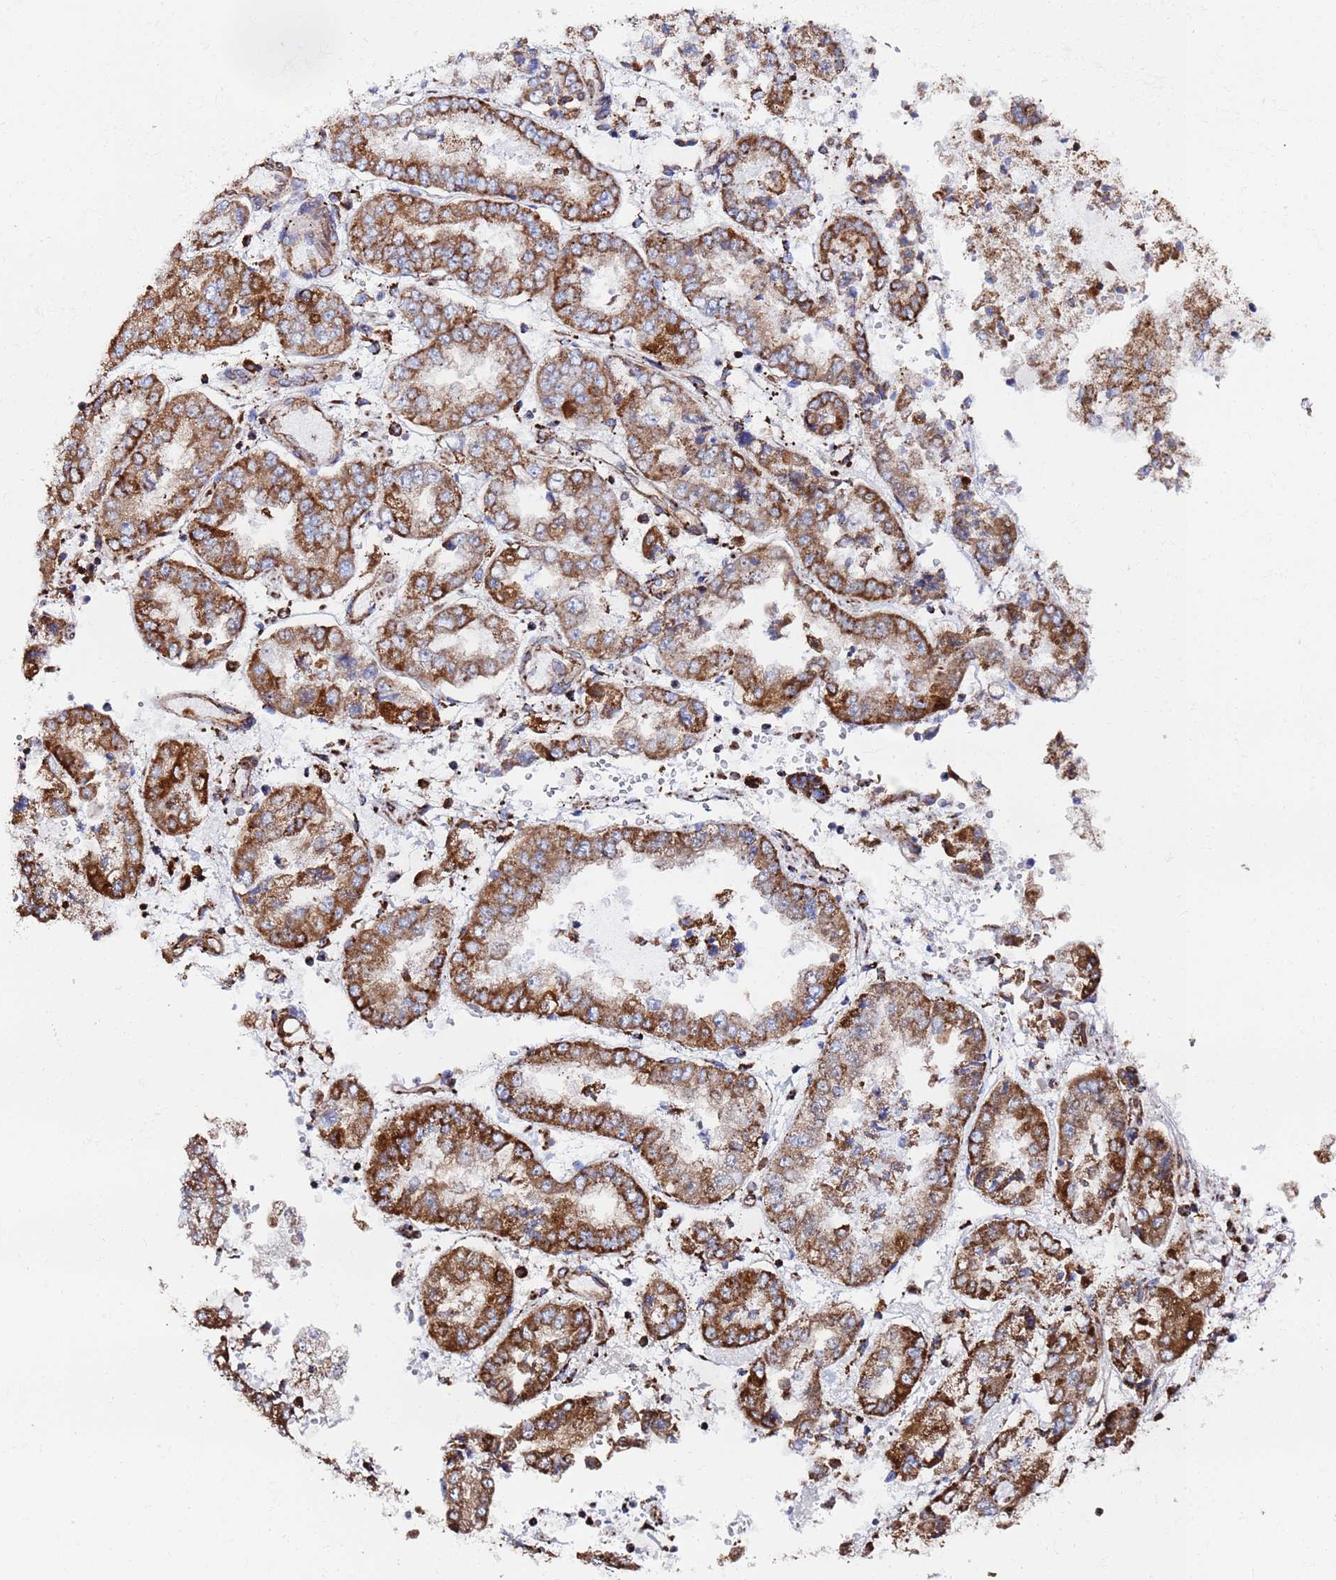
{"staining": {"intensity": "strong", "quantity": ">75%", "location": "cytoplasmic/membranous"}, "tissue": "stomach cancer", "cell_type": "Tumor cells", "image_type": "cancer", "snomed": [{"axis": "morphology", "description": "Adenocarcinoma, NOS"}, {"axis": "topography", "description": "Stomach"}], "caption": "Immunohistochemical staining of adenocarcinoma (stomach) demonstrates high levels of strong cytoplasmic/membranous protein staining in about >75% of tumor cells. (DAB (3,3'-diaminobenzidine) IHC with brightfield microscopy, high magnification).", "gene": "GLUD1", "patient": {"sex": "male", "age": 76}}